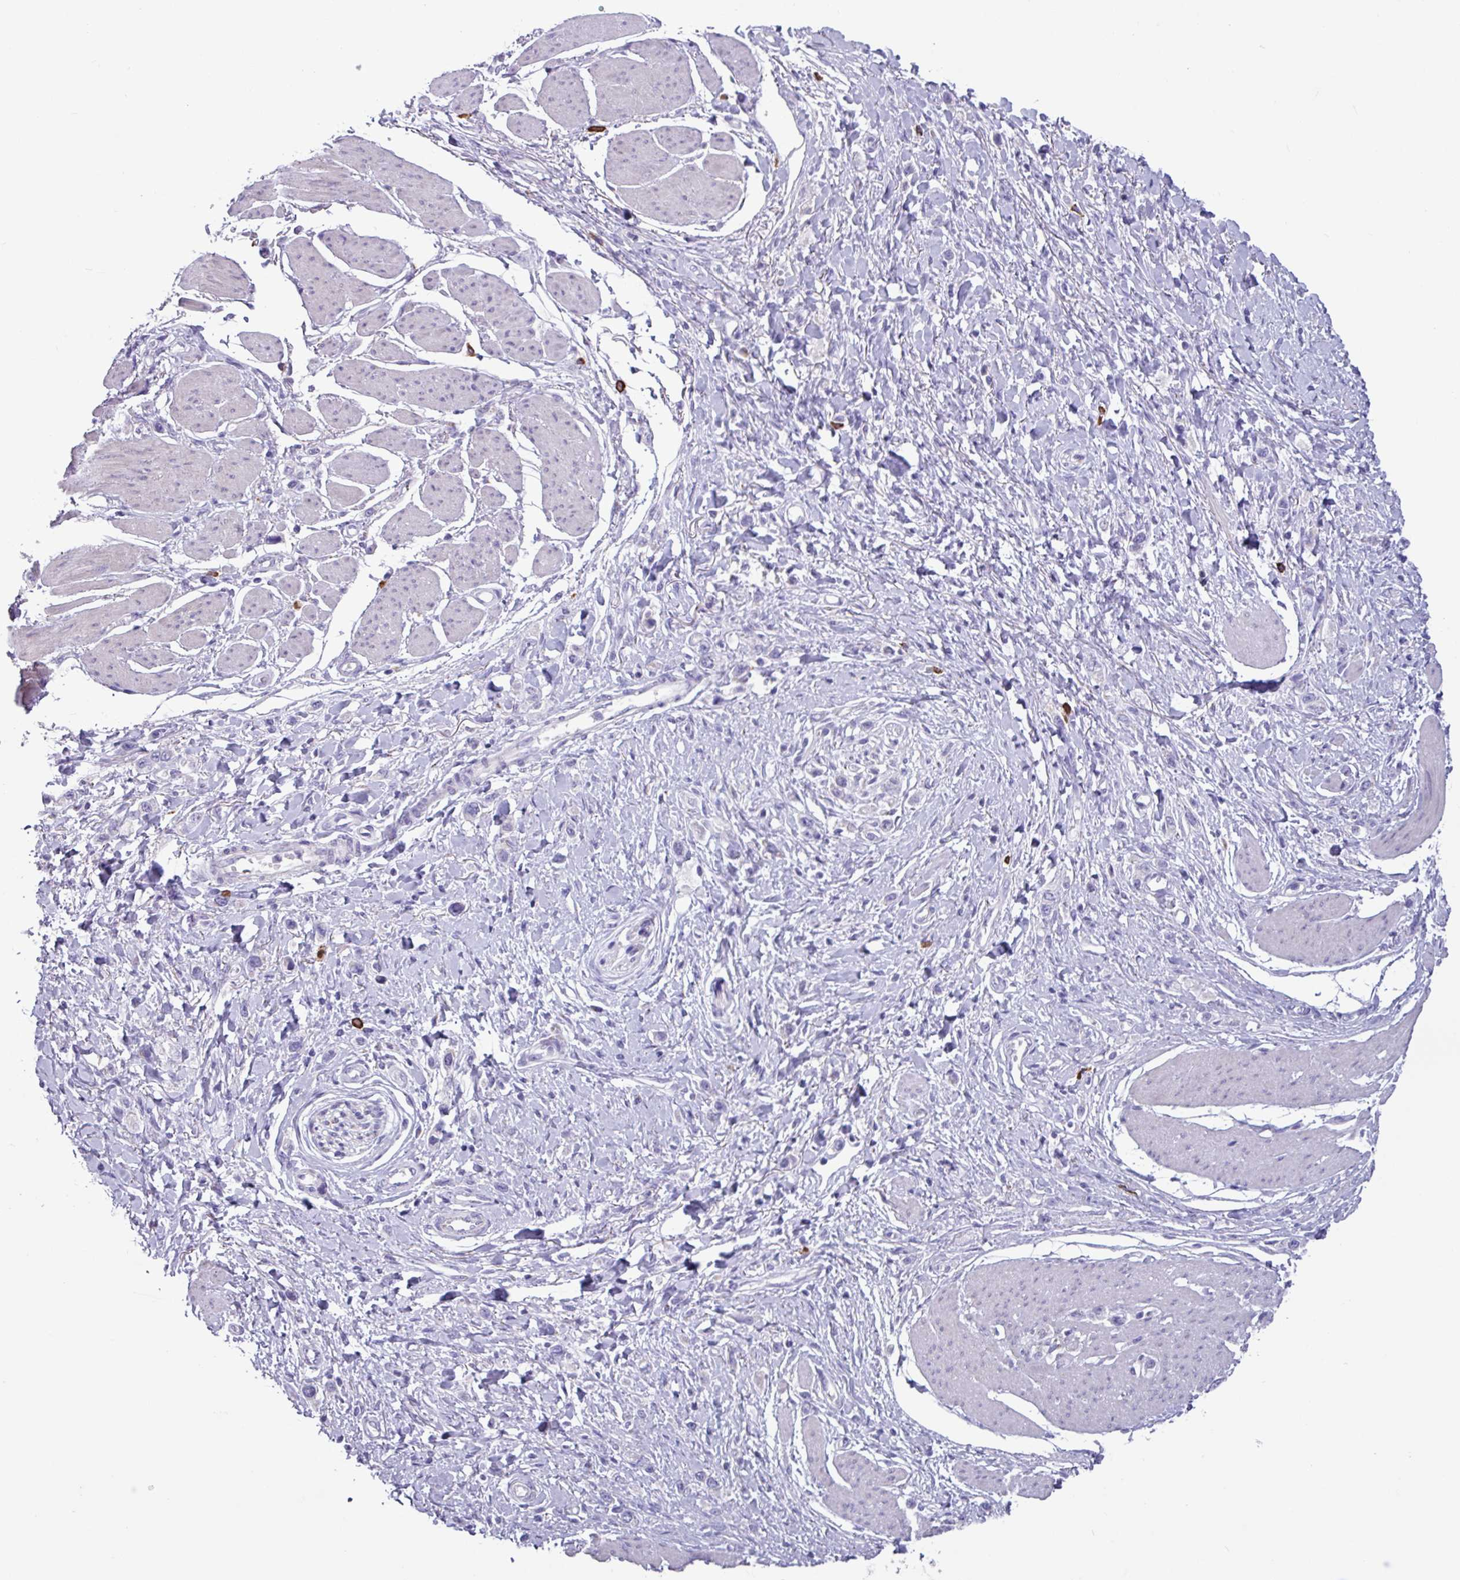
{"staining": {"intensity": "negative", "quantity": "none", "location": "none"}, "tissue": "stomach cancer", "cell_type": "Tumor cells", "image_type": "cancer", "snomed": [{"axis": "morphology", "description": "Adenocarcinoma, NOS"}, {"axis": "topography", "description": "Stomach"}], "caption": "This is a photomicrograph of immunohistochemistry staining of adenocarcinoma (stomach), which shows no positivity in tumor cells.", "gene": "ADGRE1", "patient": {"sex": "female", "age": 65}}